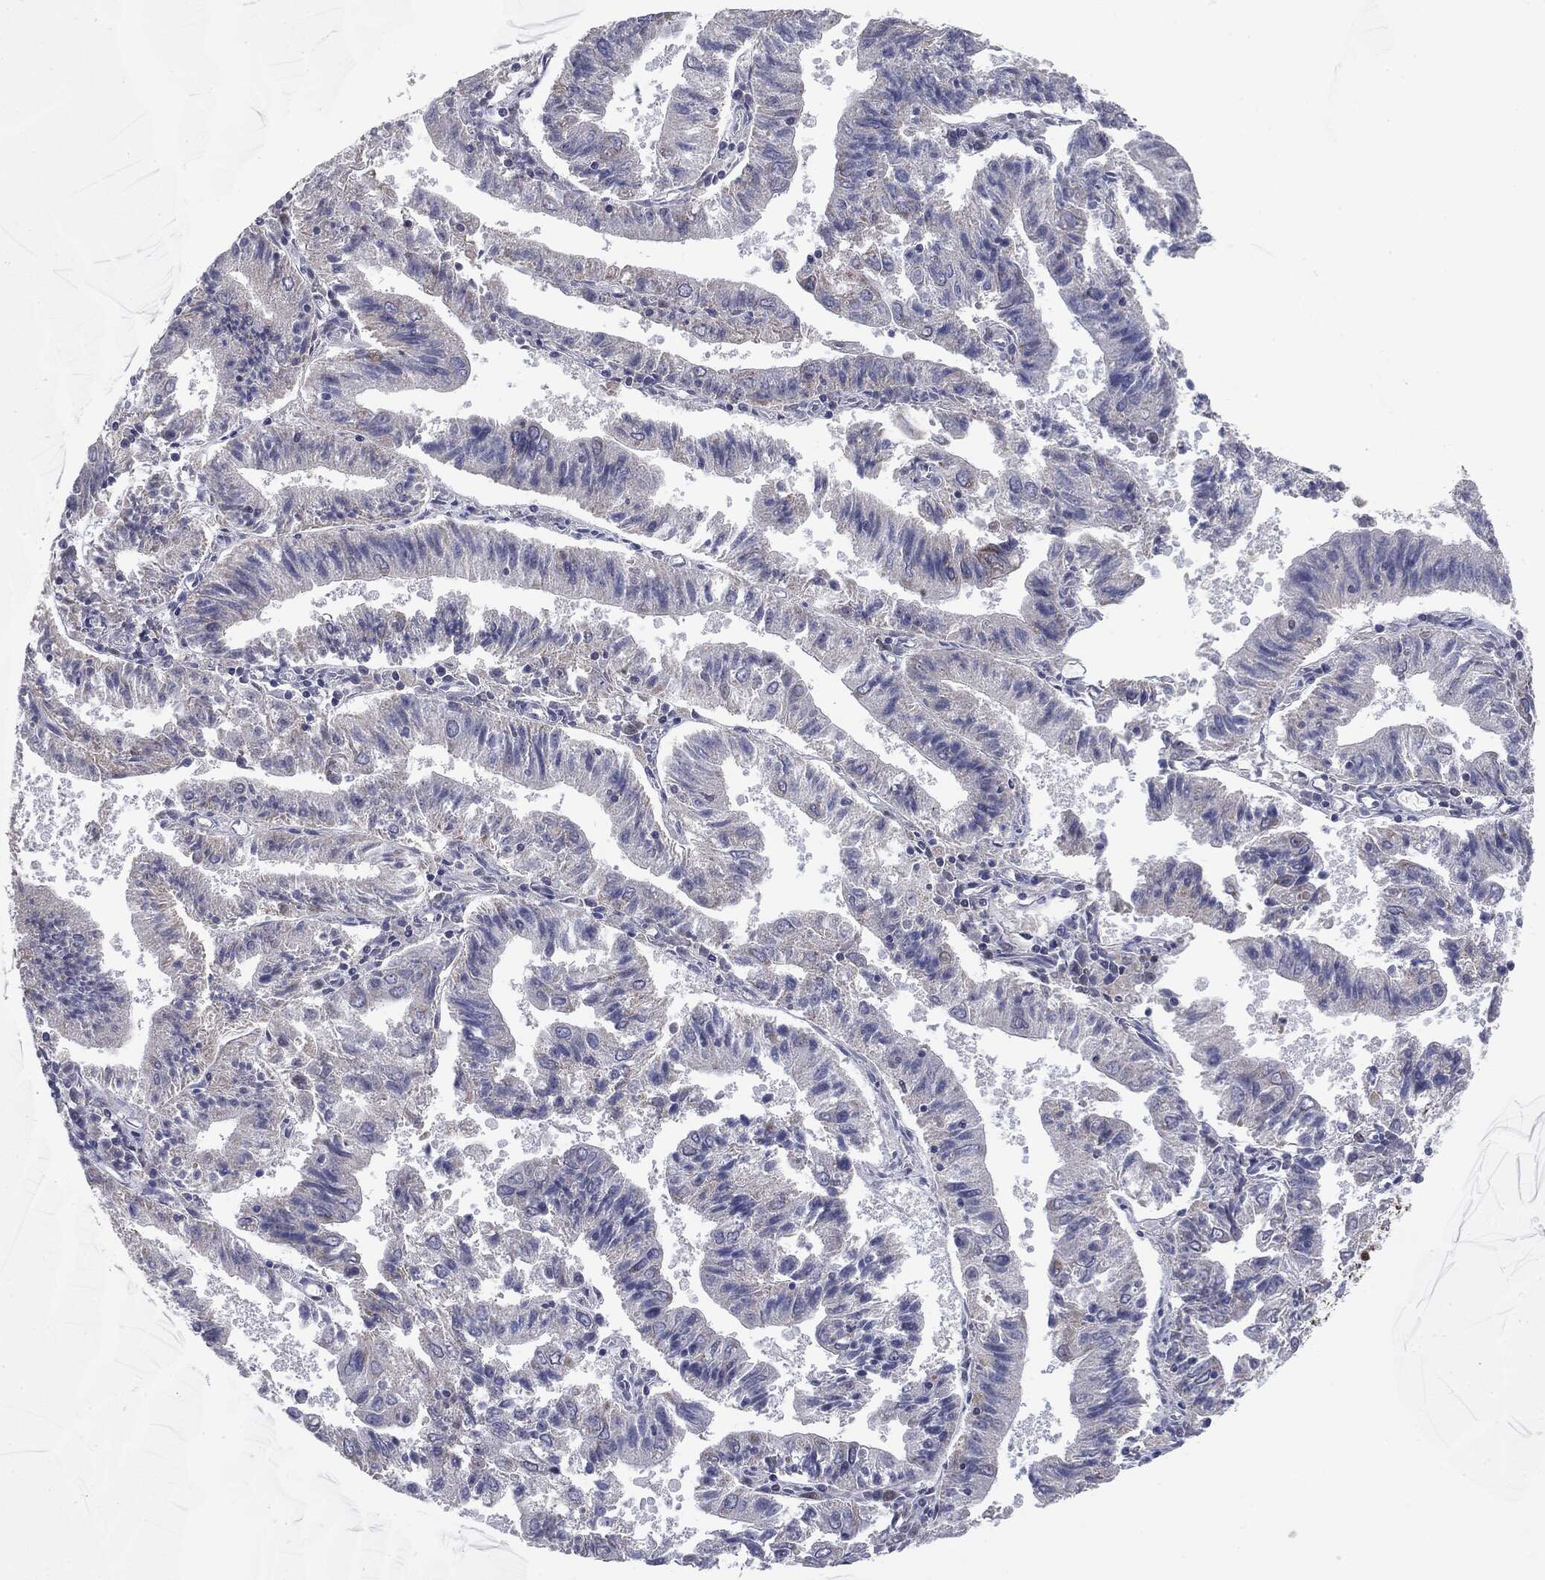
{"staining": {"intensity": "negative", "quantity": "none", "location": "none"}, "tissue": "endometrial cancer", "cell_type": "Tumor cells", "image_type": "cancer", "snomed": [{"axis": "morphology", "description": "Adenocarcinoma, NOS"}, {"axis": "topography", "description": "Endometrium"}], "caption": "Endometrial cancer (adenocarcinoma) was stained to show a protein in brown. There is no significant expression in tumor cells. The staining was performed using DAB (3,3'-diaminobenzidine) to visualize the protein expression in brown, while the nuclei were stained in blue with hematoxylin (Magnification: 20x).", "gene": "MDC1", "patient": {"sex": "female", "age": 82}}